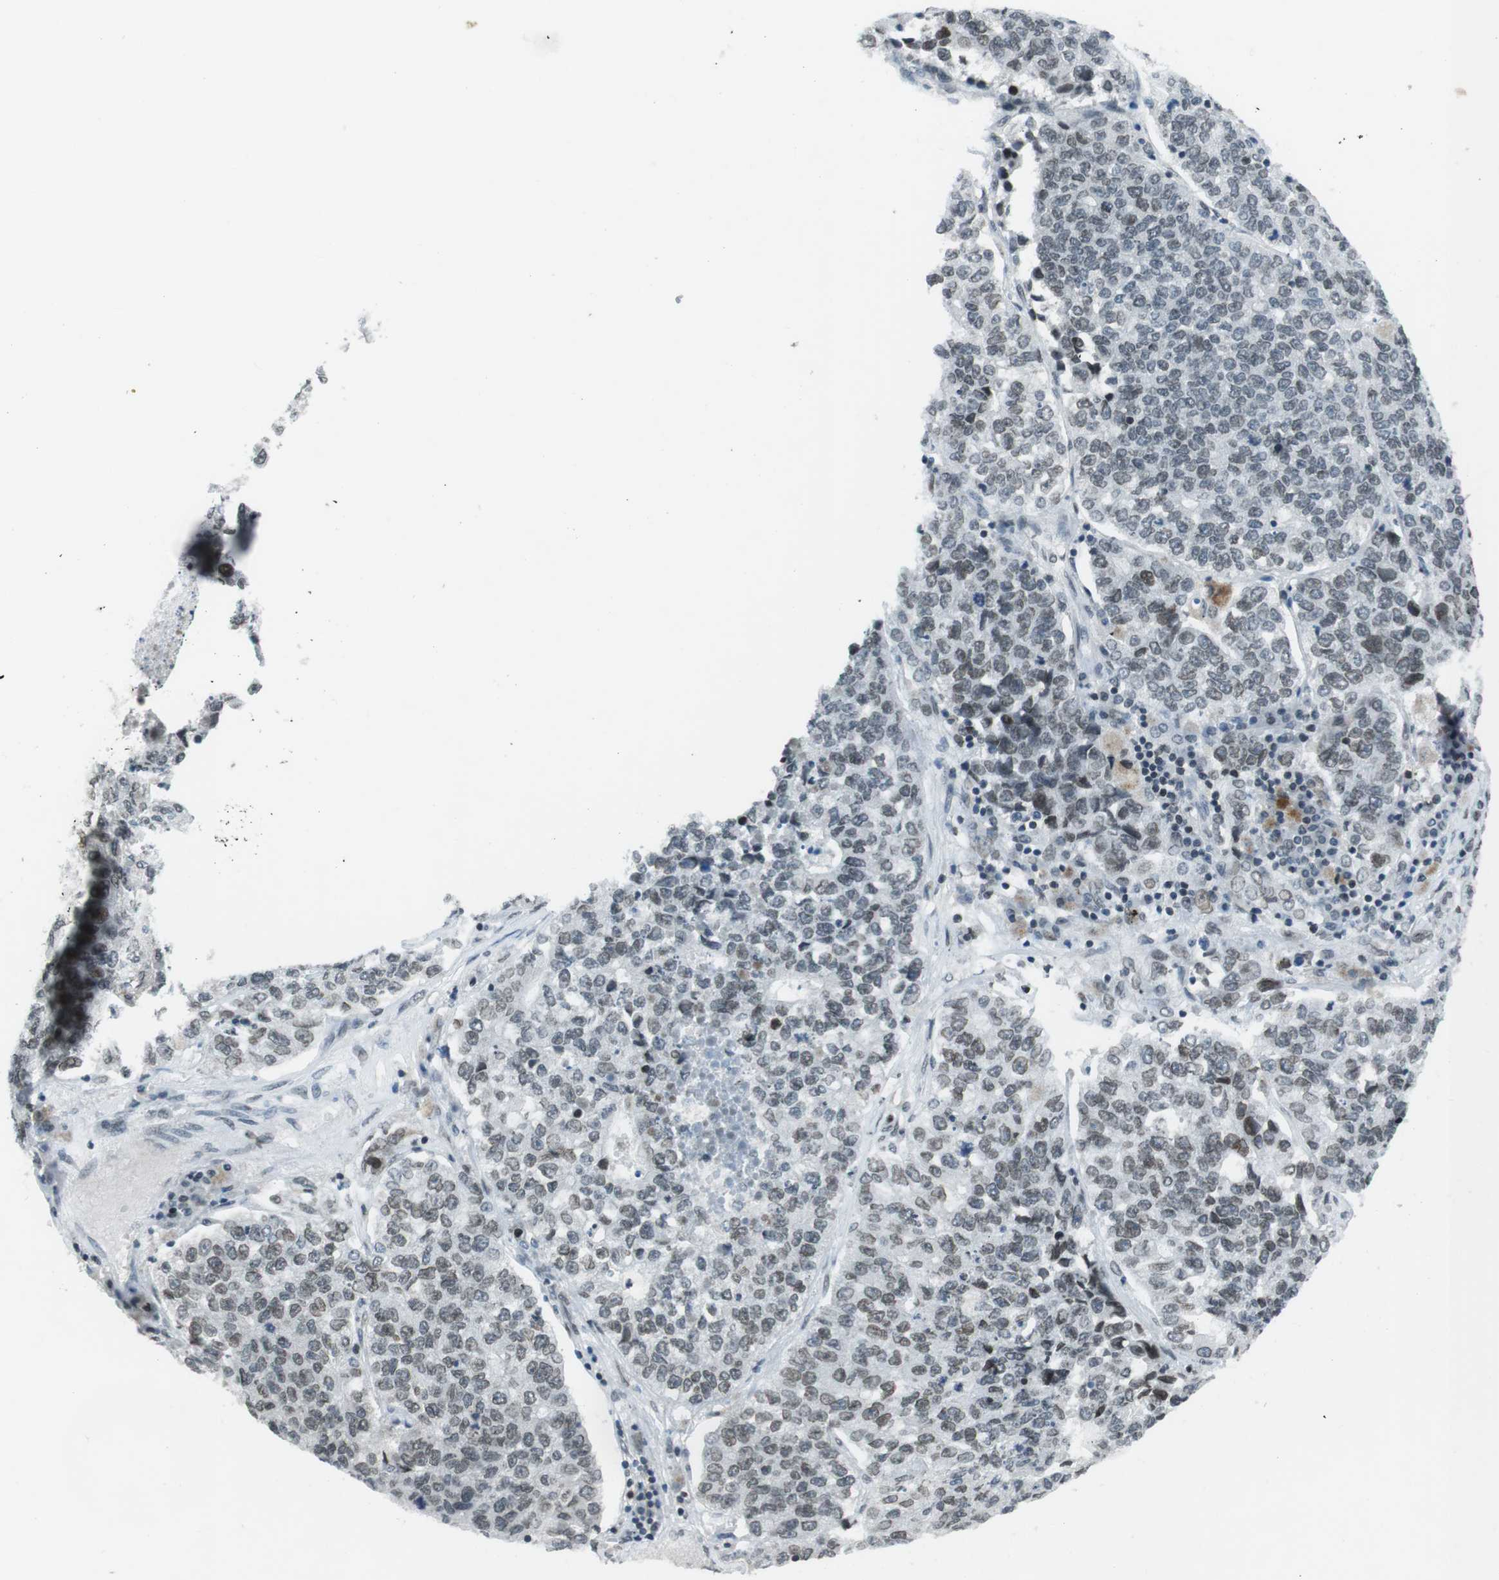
{"staining": {"intensity": "weak", "quantity": "25%-75%", "location": "cytoplasmic/membranous,nuclear"}, "tissue": "lung cancer", "cell_type": "Tumor cells", "image_type": "cancer", "snomed": [{"axis": "morphology", "description": "Adenocarcinoma, NOS"}, {"axis": "topography", "description": "Lung"}], "caption": "Immunohistochemistry (IHC) histopathology image of human lung cancer (adenocarcinoma) stained for a protein (brown), which demonstrates low levels of weak cytoplasmic/membranous and nuclear staining in about 25%-75% of tumor cells.", "gene": "MAD1L1", "patient": {"sex": "male", "age": 49}}